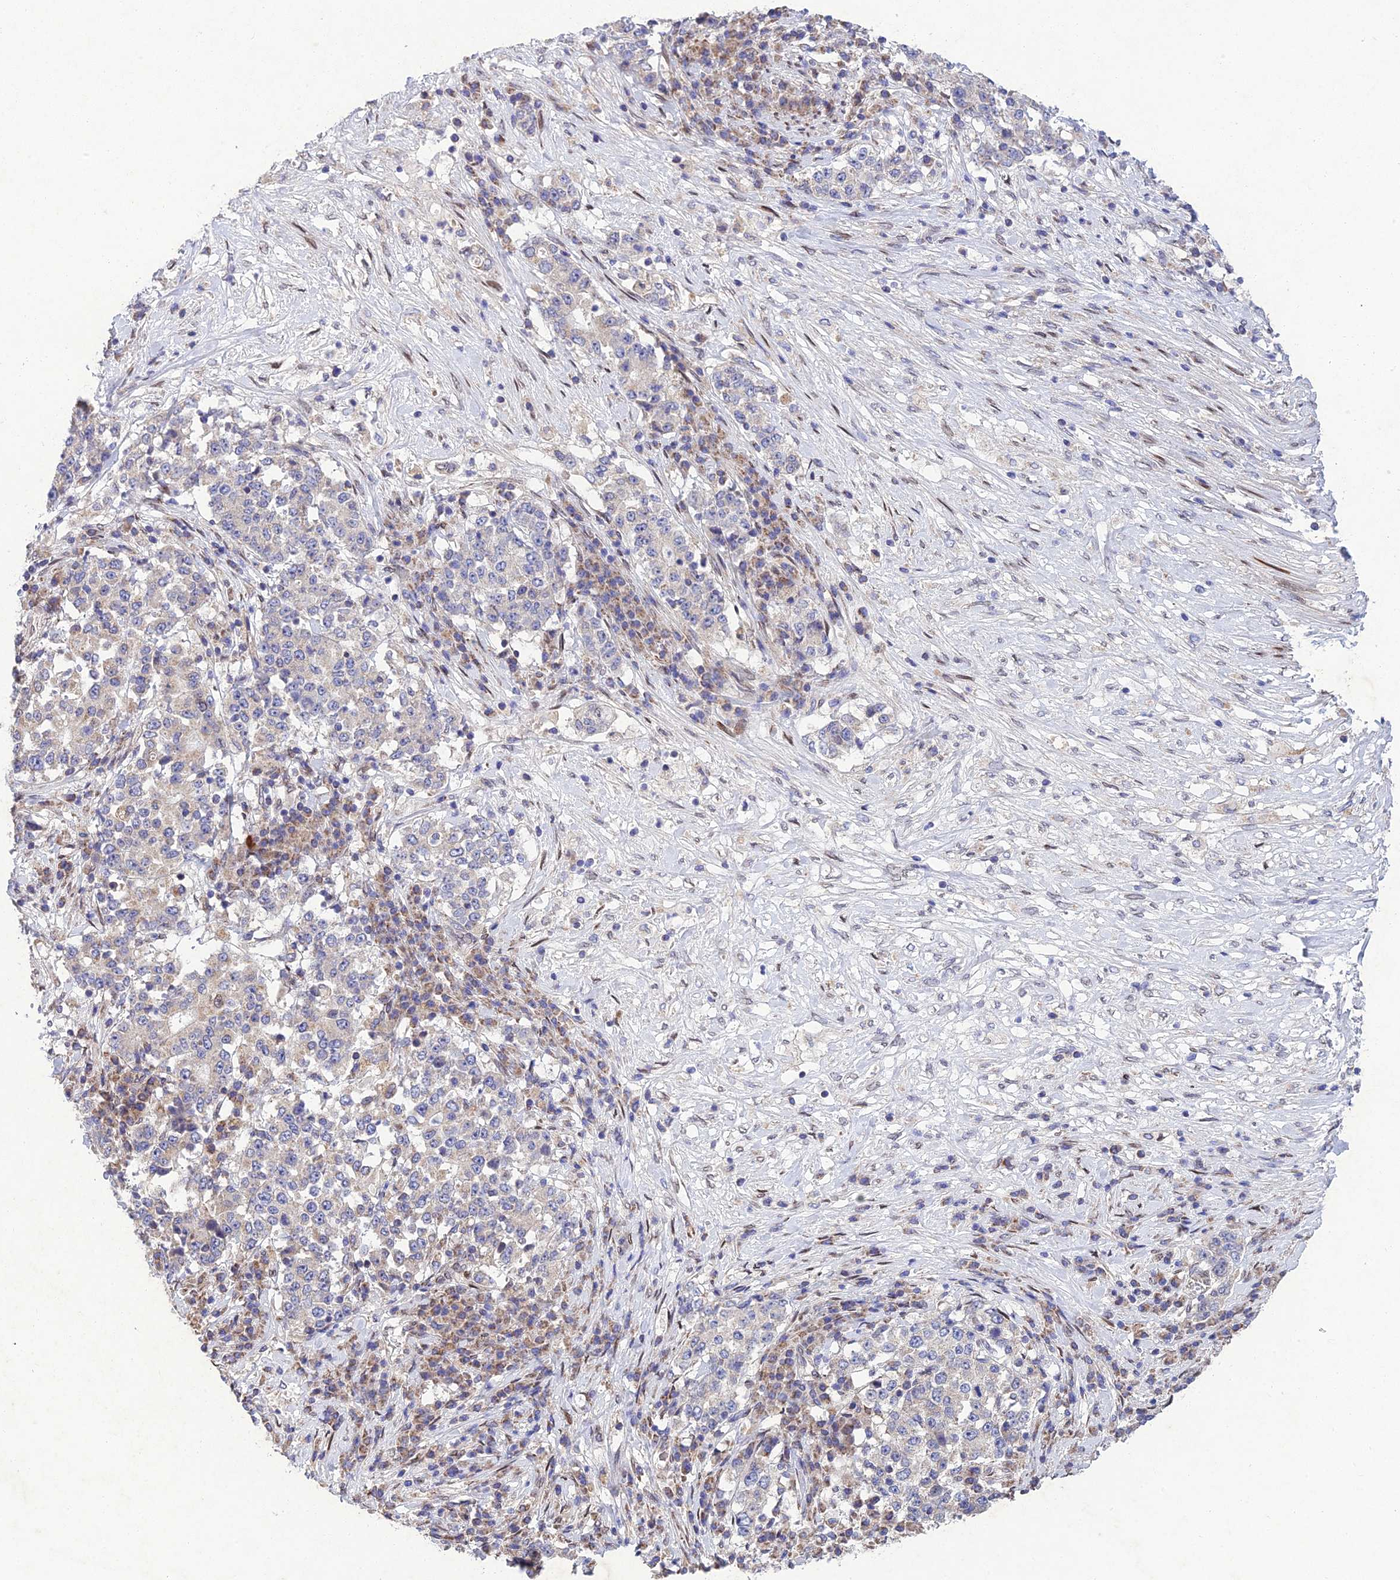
{"staining": {"intensity": "negative", "quantity": "none", "location": "none"}, "tissue": "stomach cancer", "cell_type": "Tumor cells", "image_type": "cancer", "snomed": [{"axis": "morphology", "description": "Adenocarcinoma, NOS"}, {"axis": "topography", "description": "Stomach"}], "caption": "An image of human adenocarcinoma (stomach) is negative for staining in tumor cells.", "gene": "MGAT2", "patient": {"sex": "male", "age": 59}}